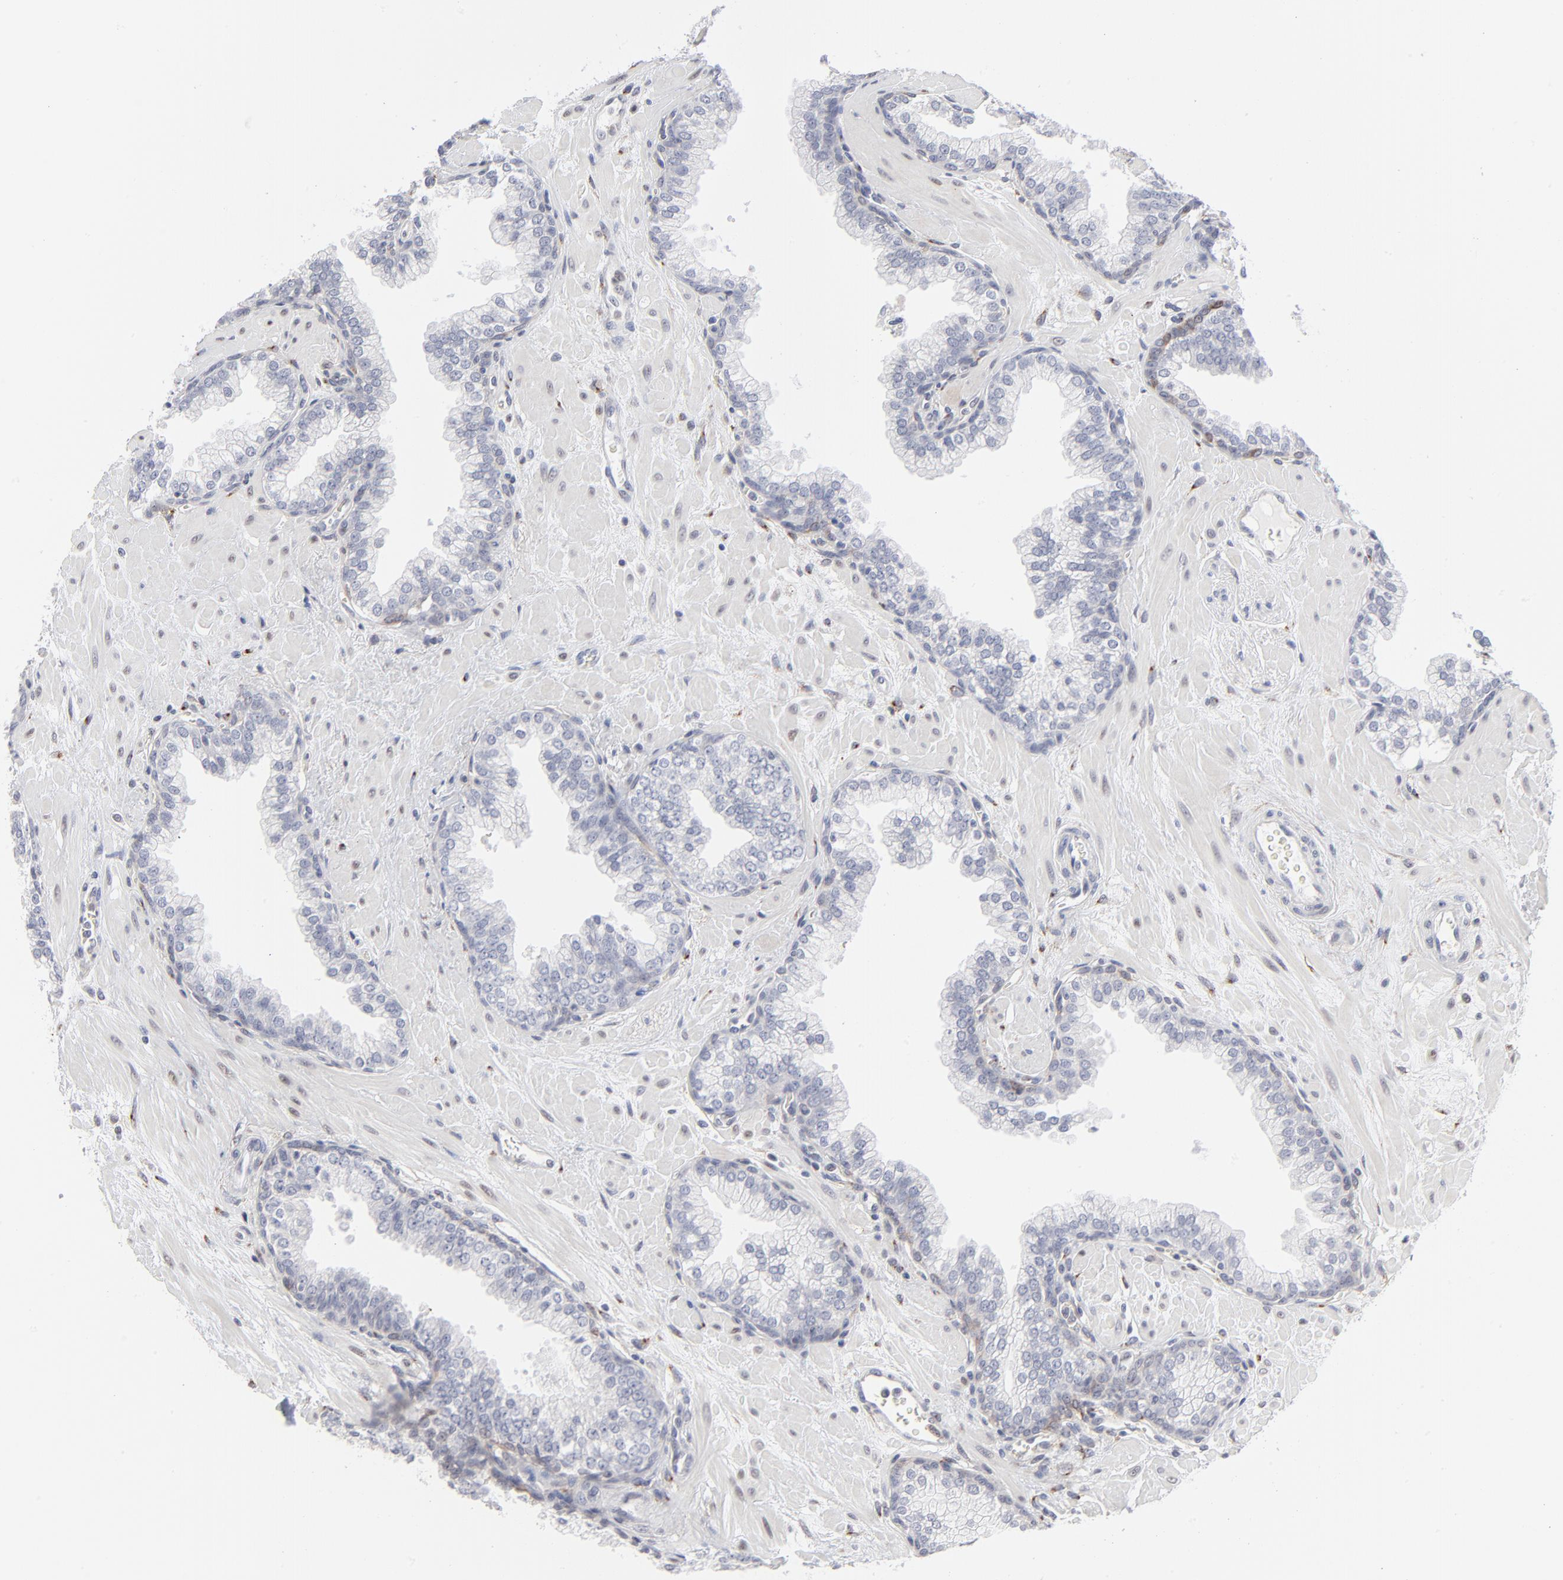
{"staining": {"intensity": "negative", "quantity": "none", "location": "none"}, "tissue": "prostate", "cell_type": "Glandular cells", "image_type": "normal", "snomed": [{"axis": "morphology", "description": "Normal tissue, NOS"}, {"axis": "topography", "description": "Prostate"}], "caption": "Immunohistochemical staining of normal prostate demonstrates no significant staining in glandular cells.", "gene": "AURKA", "patient": {"sex": "male", "age": 60}}